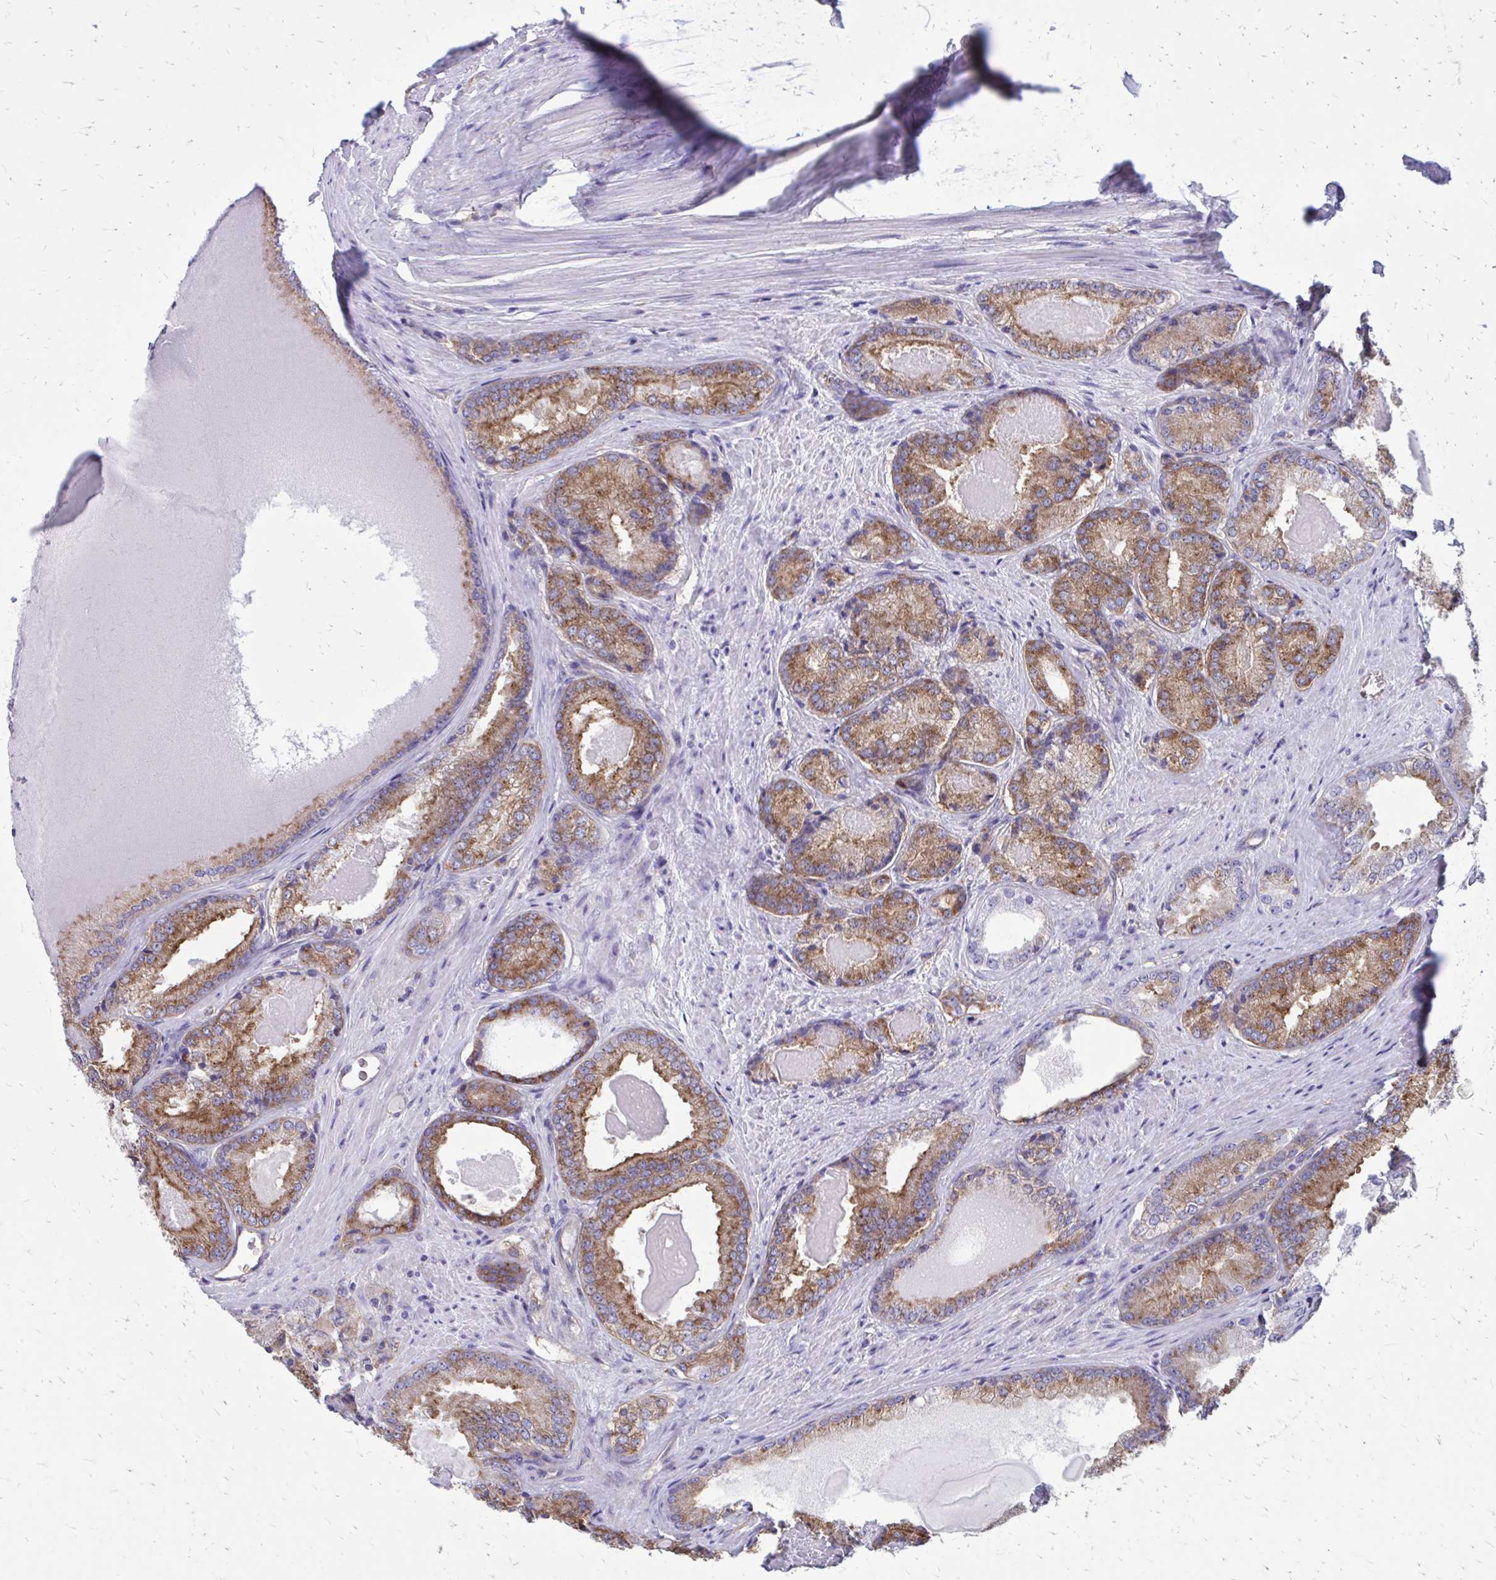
{"staining": {"intensity": "moderate", "quantity": ">75%", "location": "cytoplasmic/membranous"}, "tissue": "prostate cancer", "cell_type": "Tumor cells", "image_type": "cancer", "snomed": [{"axis": "morphology", "description": "Adenocarcinoma, NOS"}, {"axis": "morphology", "description": "Adenocarcinoma, Low grade"}, {"axis": "topography", "description": "Prostate"}], "caption": "Prostate cancer (adenocarcinoma) tissue reveals moderate cytoplasmic/membranous expression in approximately >75% of tumor cells, visualized by immunohistochemistry.", "gene": "CLTA", "patient": {"sex": "male", "age": 68}}